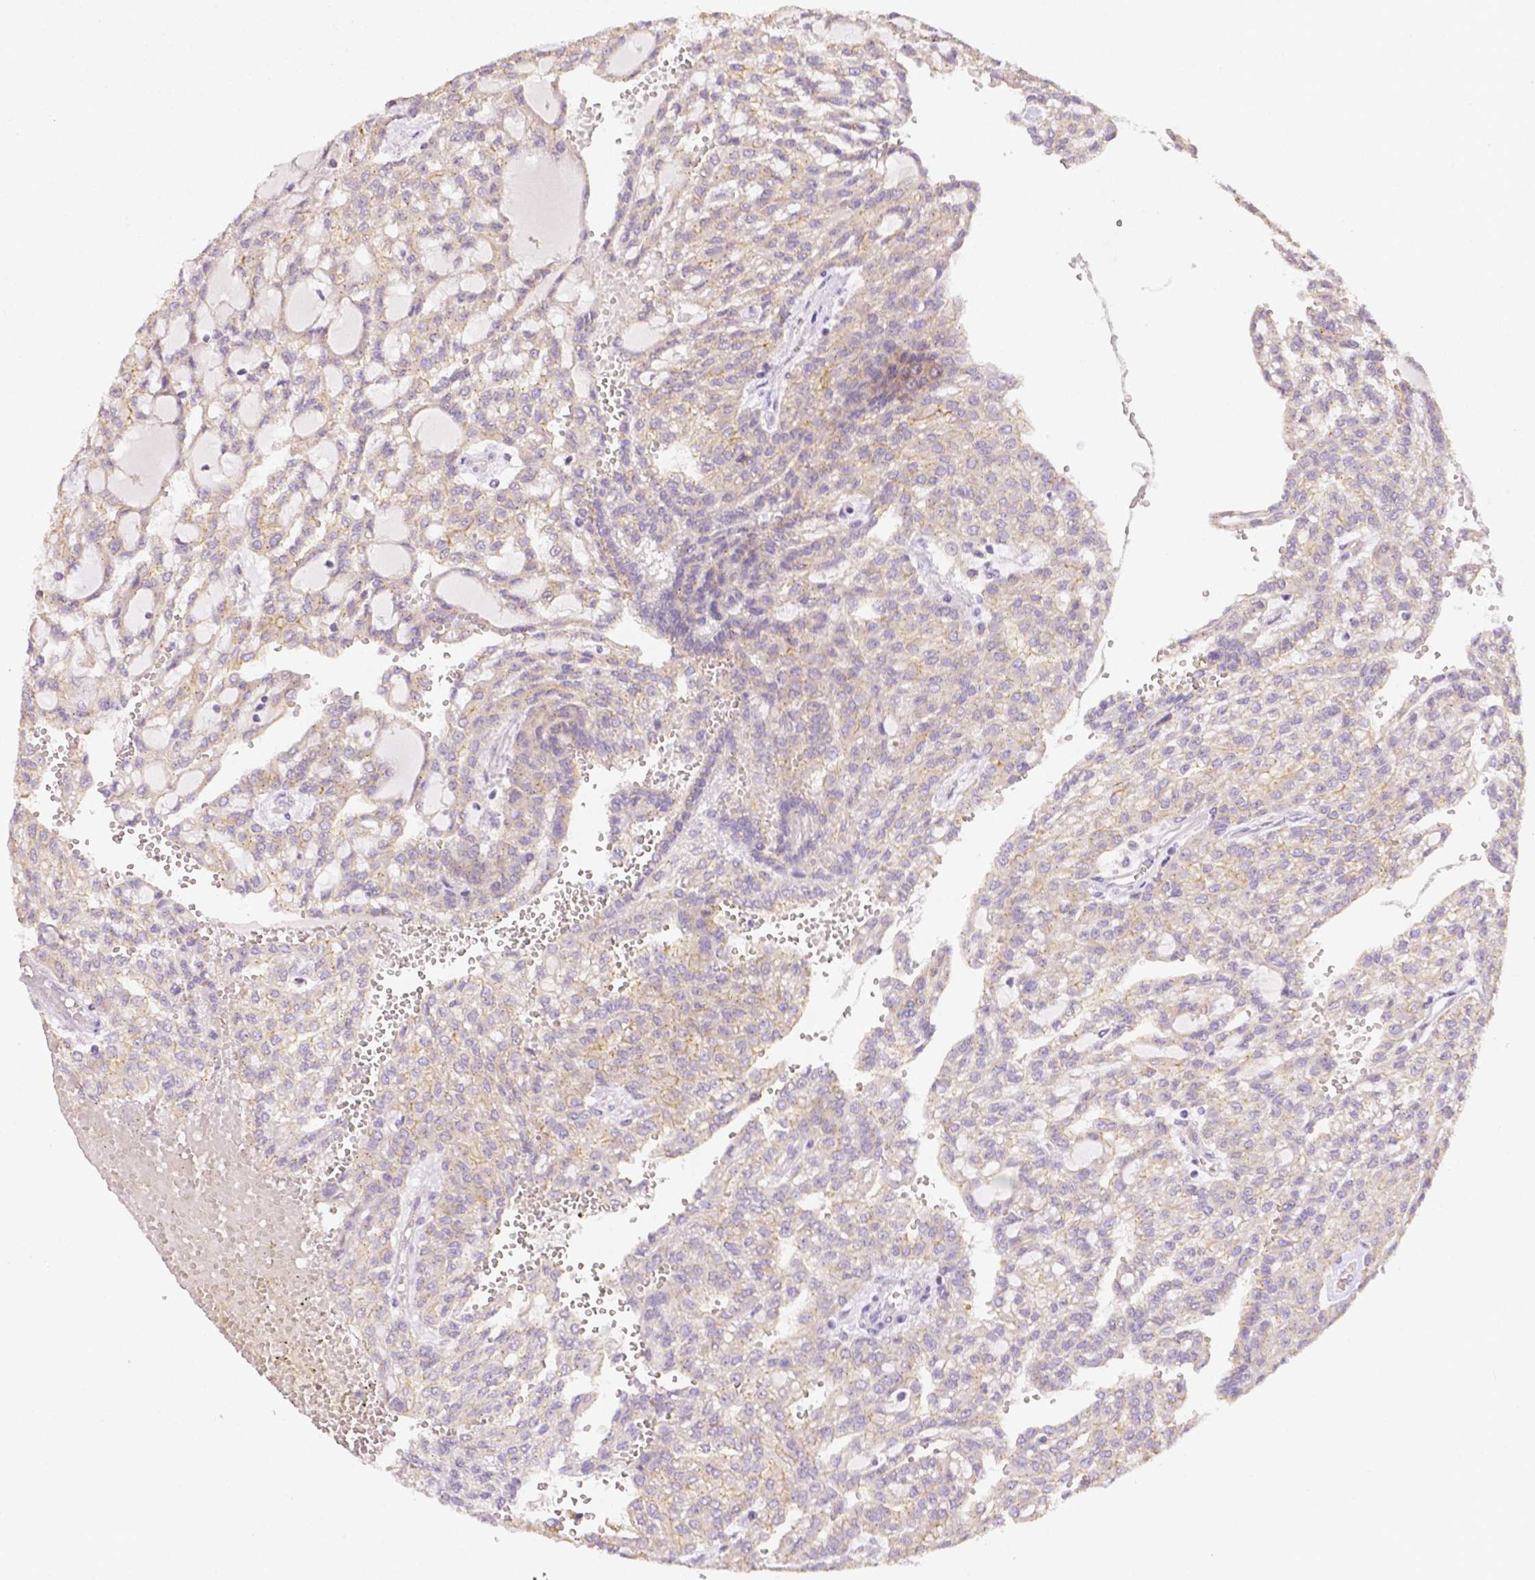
{"staining": {"intensity": "weak", "quantity": "<25%", "location": "cytoplasmic/membranous"}, "tissue": "renal cancer", "cell_type": "Tumor cells", "image_type": "cancer", "snomed": [{"axis": "morphology", "description": "Adenocarcinoma, NOS"}, {"axis": "topography", "description": "Kidney"}], "caption": "This is an IHC image of human renal adenocarcinoma. There is no positivity in tumor cells.", "gene": "C10orf67", "patient": {"sex": "male", "age": 63}}